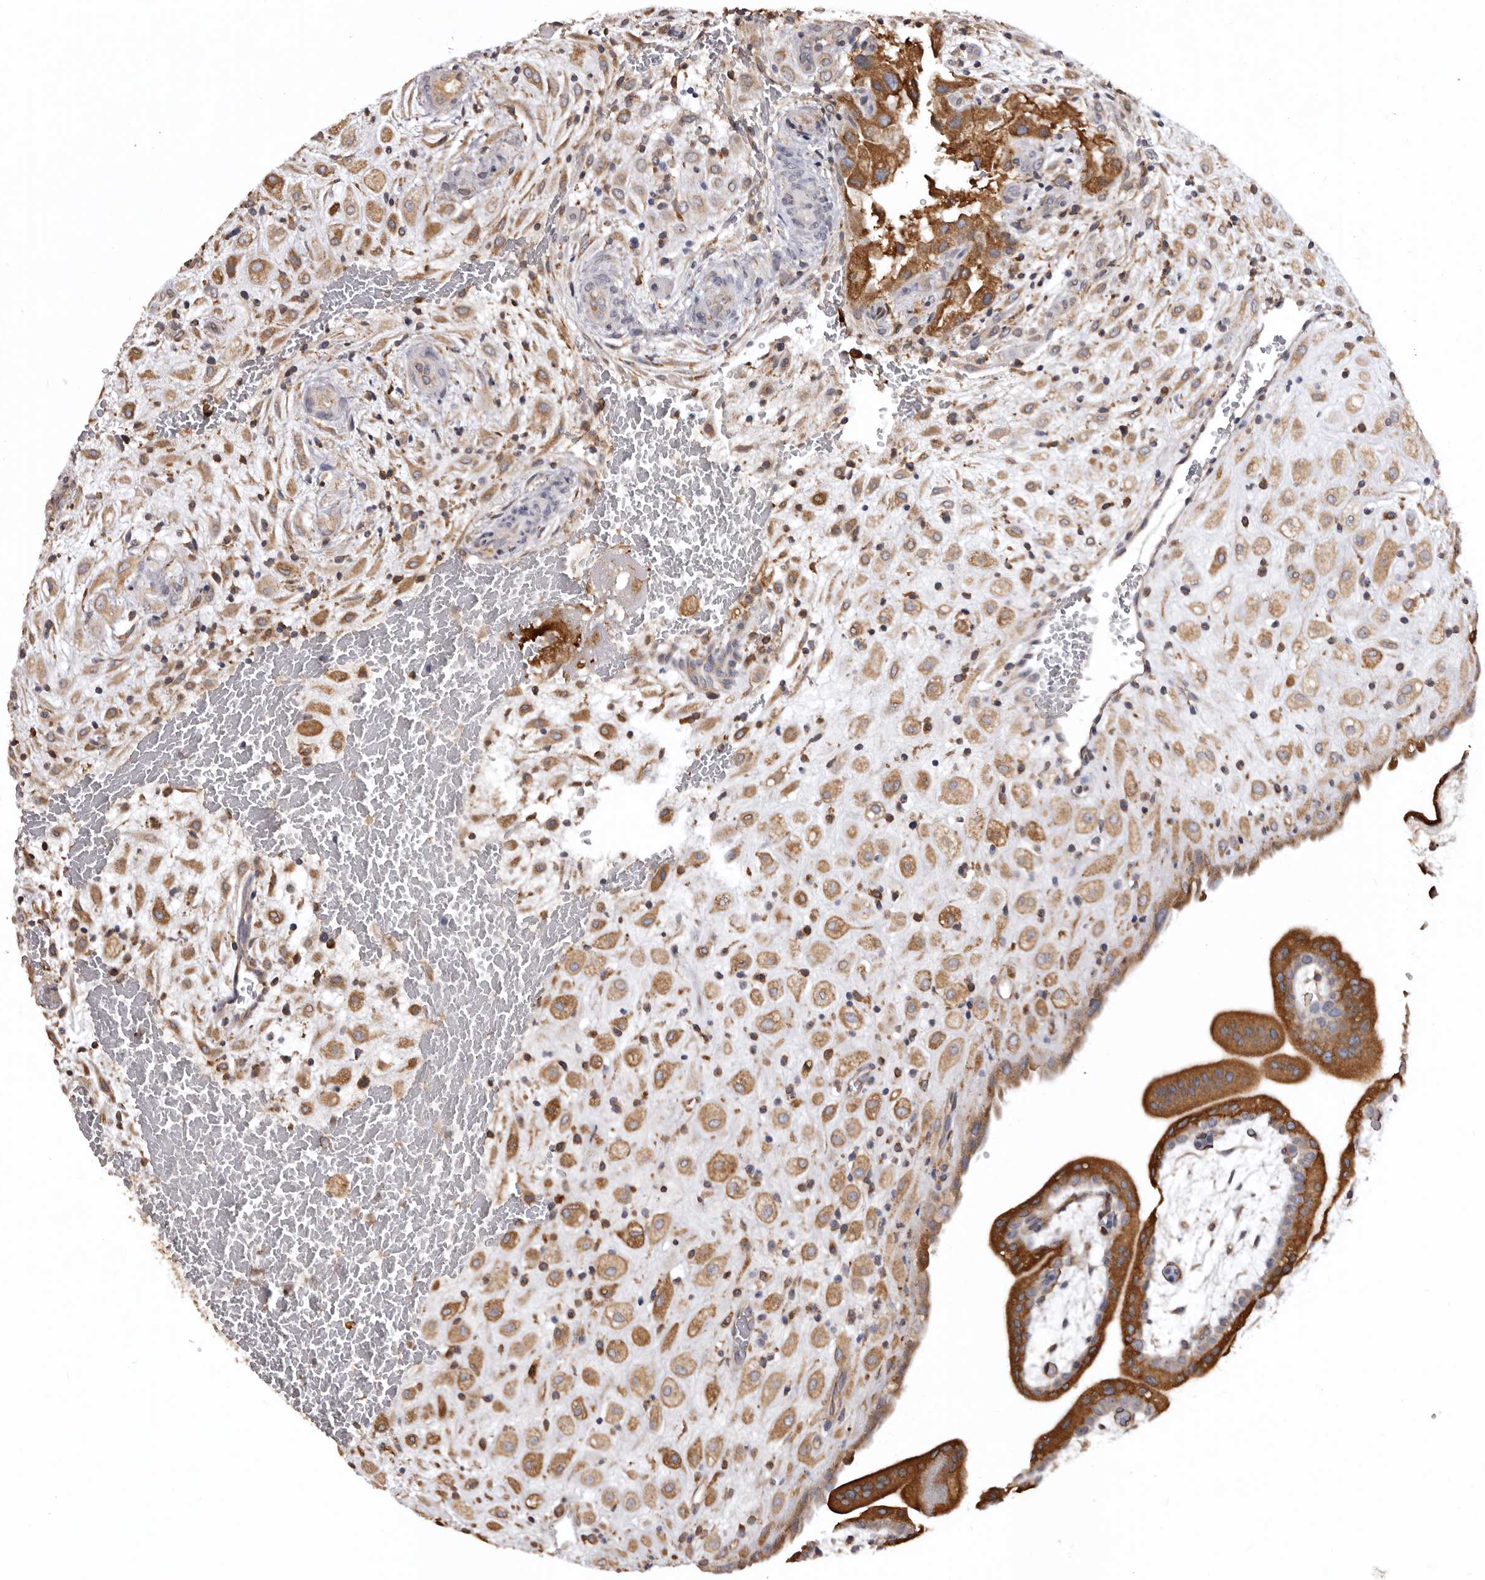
{"staining": {"intensity": "moderate", "quantity": ">75%", "location": "cytoplasmic/membranous"}, "tissue": "placenta", "cell_type": "Decidual cells", "image_type": "normal", "snomed": [{"axis": "morphology", "description": "Normal tissue, NOS"}, {"axis": "topography", "description": "Placenta"}], "caption": "Brown immunohistochemical staining in normal placenta demonstrates moderate cytoplasmic/membranous positivity in about >75% of decidual cells. (Brightfield microscopy of DAB IHC at high magnification).", "gene": "INKA2", "patient": {"sex": "female", "age": 35}}